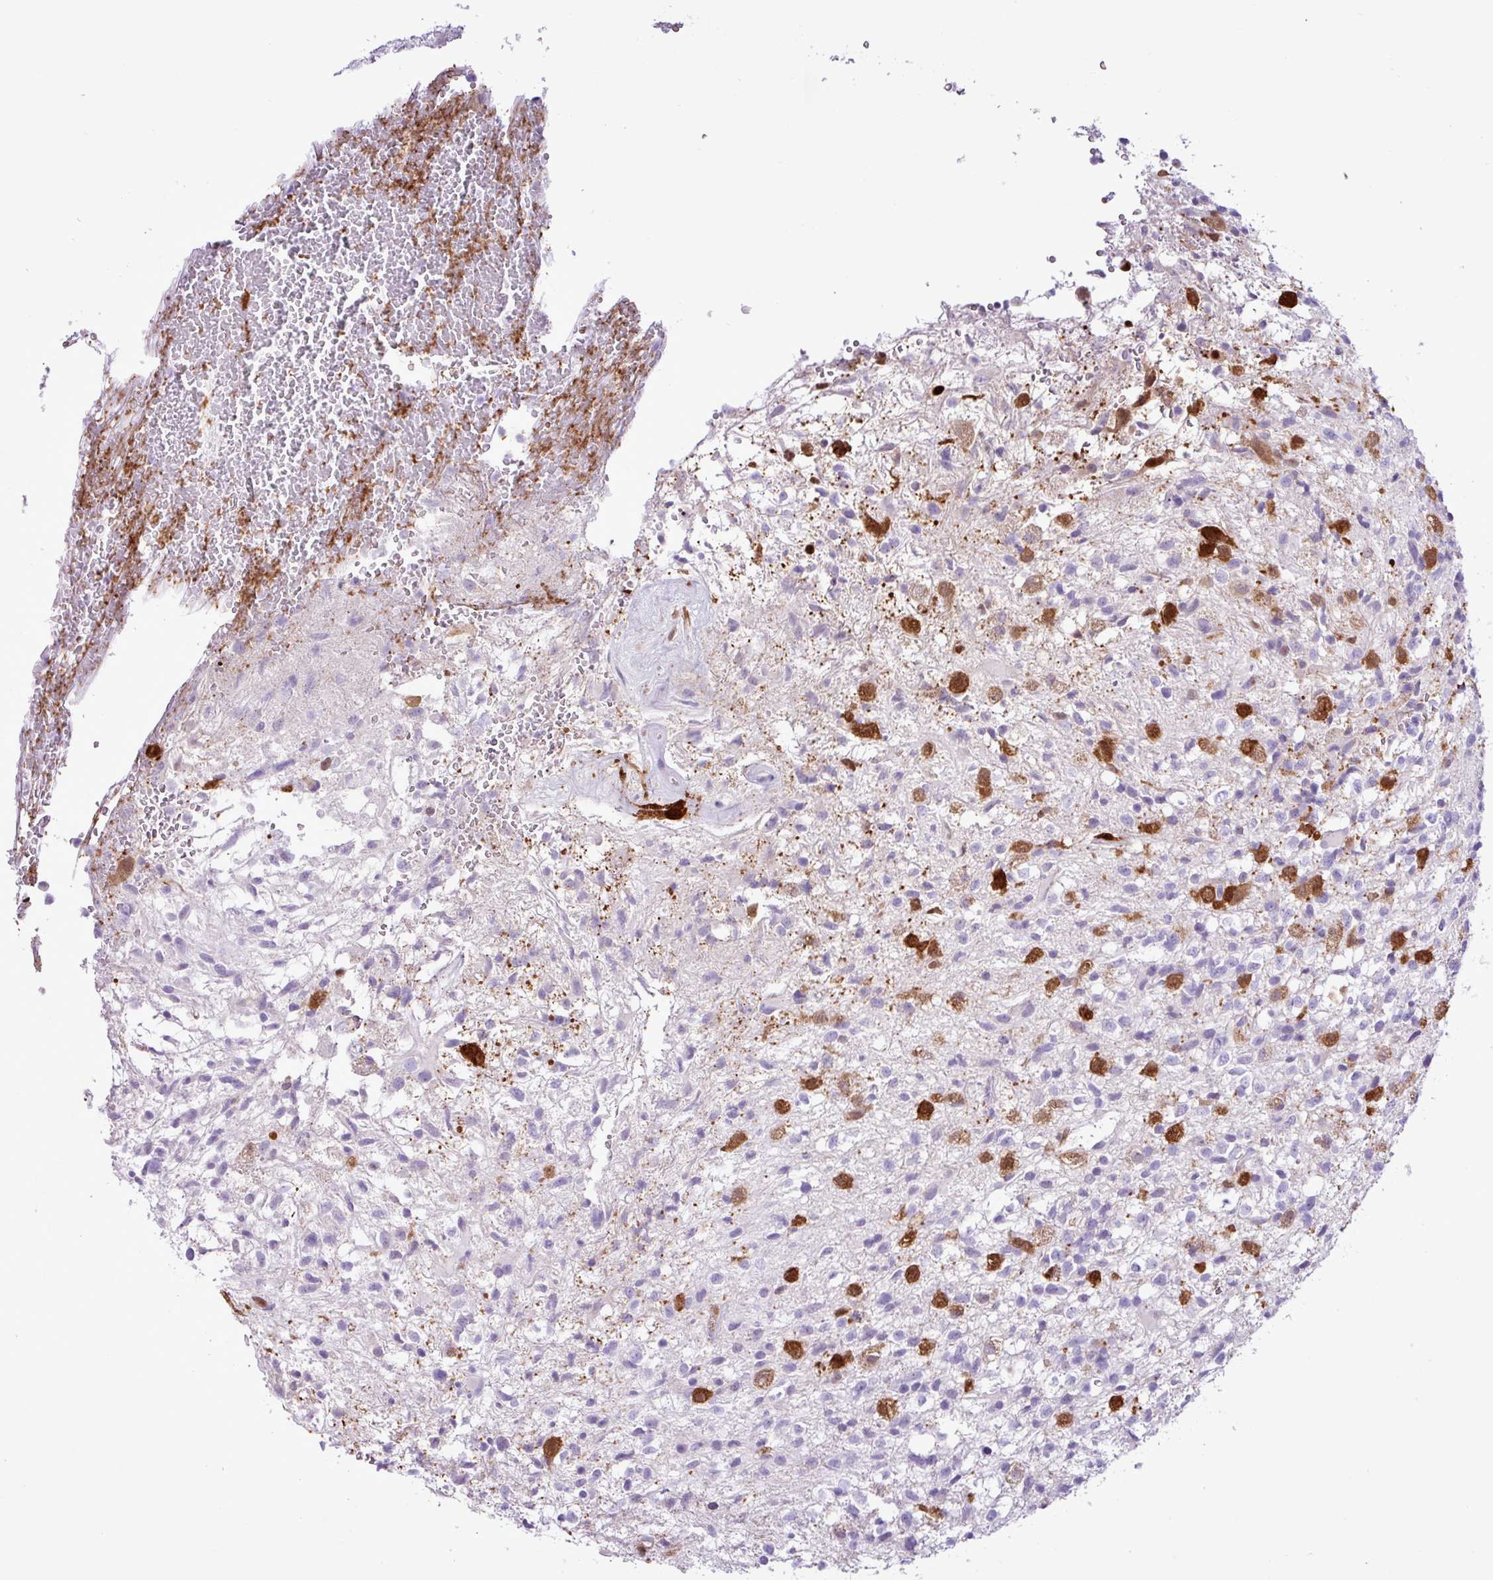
{"staining": {"intensity": "negative", "quantity": "none", "location": "none"}, "tissue": "glioma", "cell_type": "Tumor cells", "image_type": "cancer", "snomed": [{"axis": "morphology", "description": "Glioma, malignant, High grade"}, {"axis": "topography", "description": "Brain"}], "caption": "A micrograph of human malignant high-grade glioma is negative for staining in tumor cells.", "gene": "TMEM200C", "patient": {"sex": "male", "age": 56}}